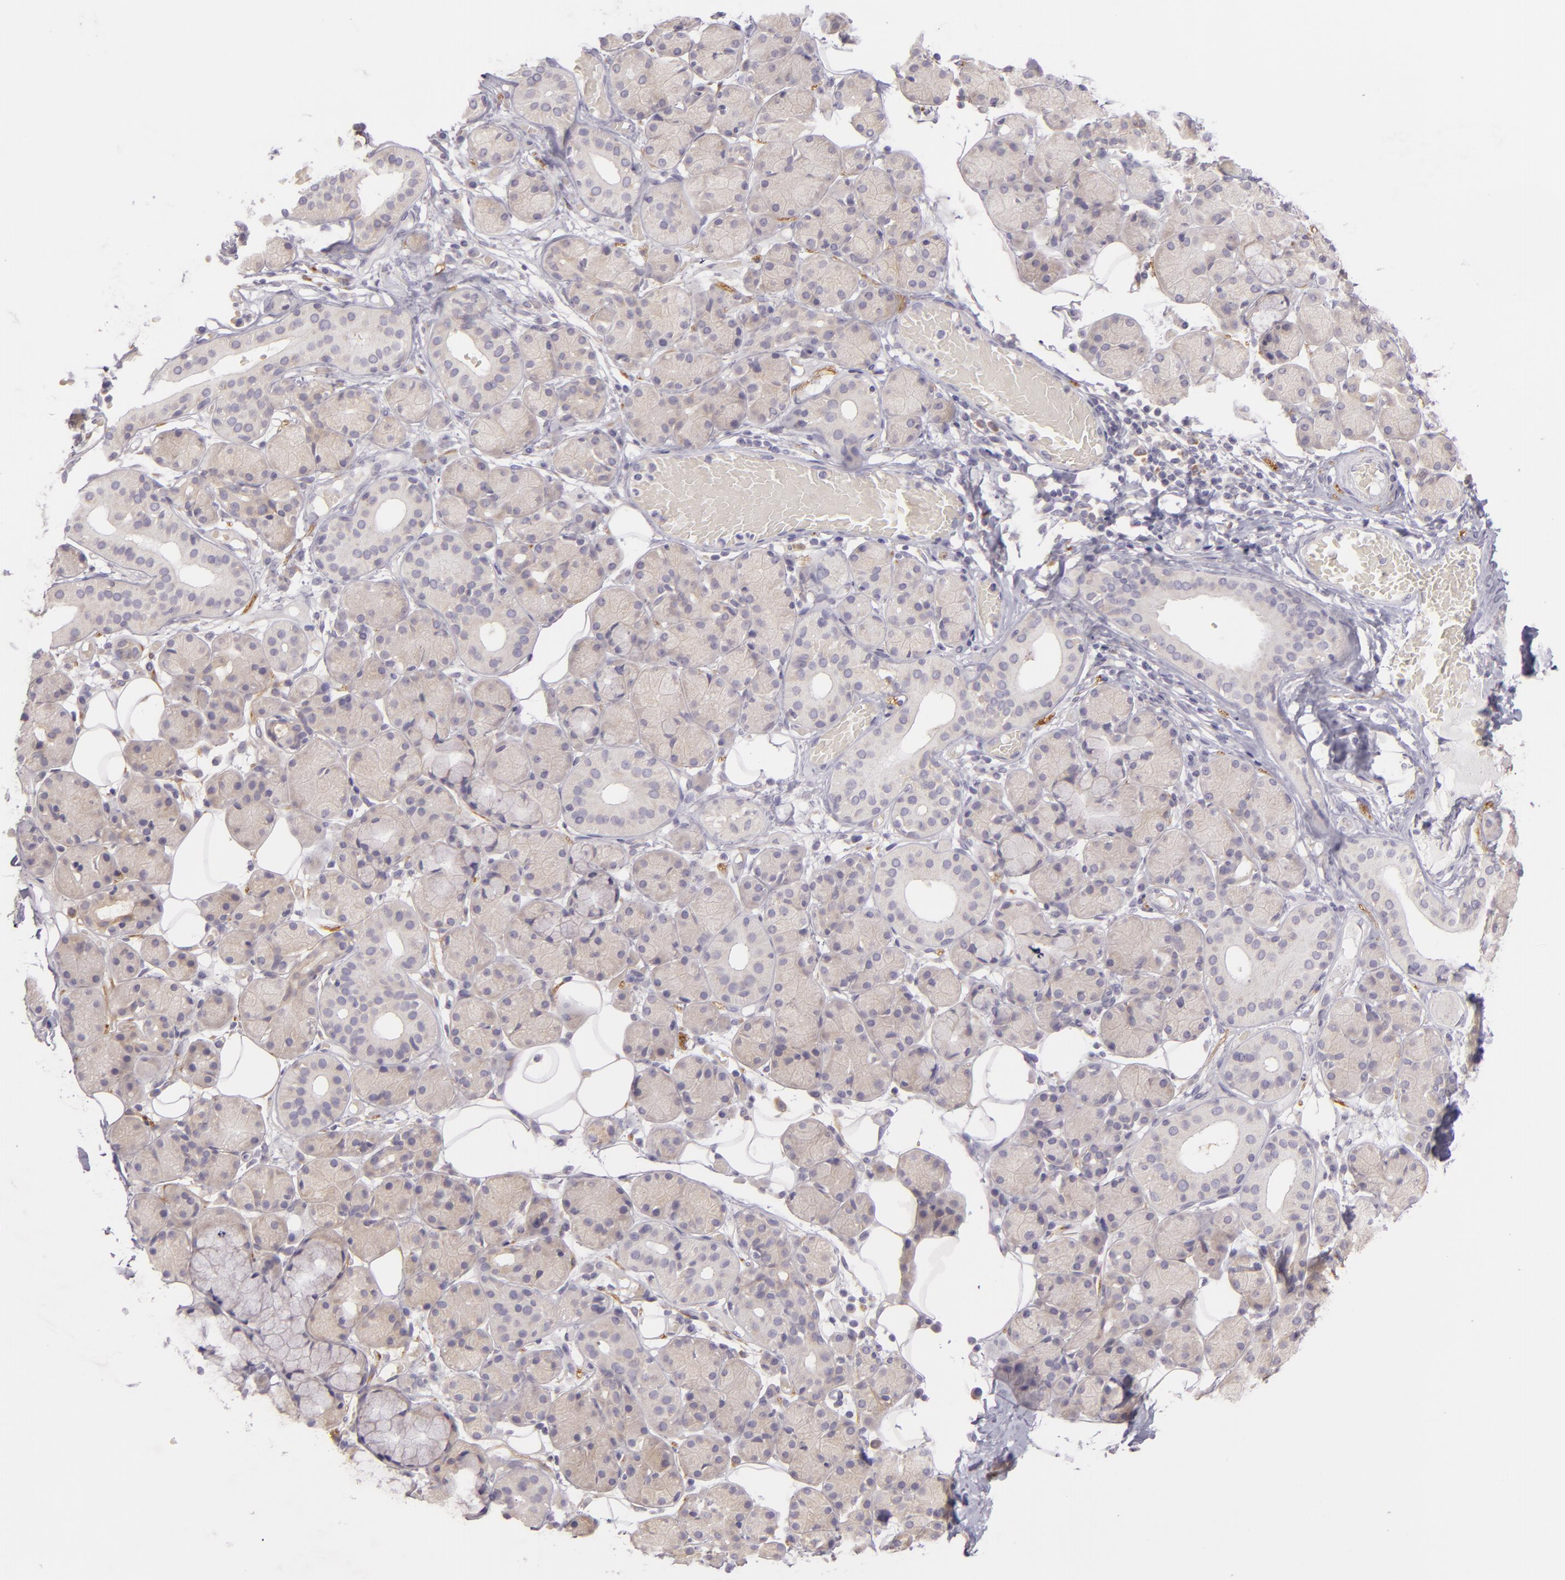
{"staining": {"intensity": "negative", "quantity": "none", "location": "none"}, "tissue": "salivary gland", "cell_type": "Glandular cells", "image_type": "normal", "snomed": [{"axis": "morphology", "description": "Normal tissue, NOS"}, {"axis": "topography", "description": "Salivary gland"}], "caption": "A photomicrograph of human salivary gland is negative for staining in glandular cells. (DAB (3,3'-diaminobenzidine) IHC visualized using brightfield microscopy, high magnification).", "gene": "ZC3H7B", "patient": {"sex": "male", "age": 54}}